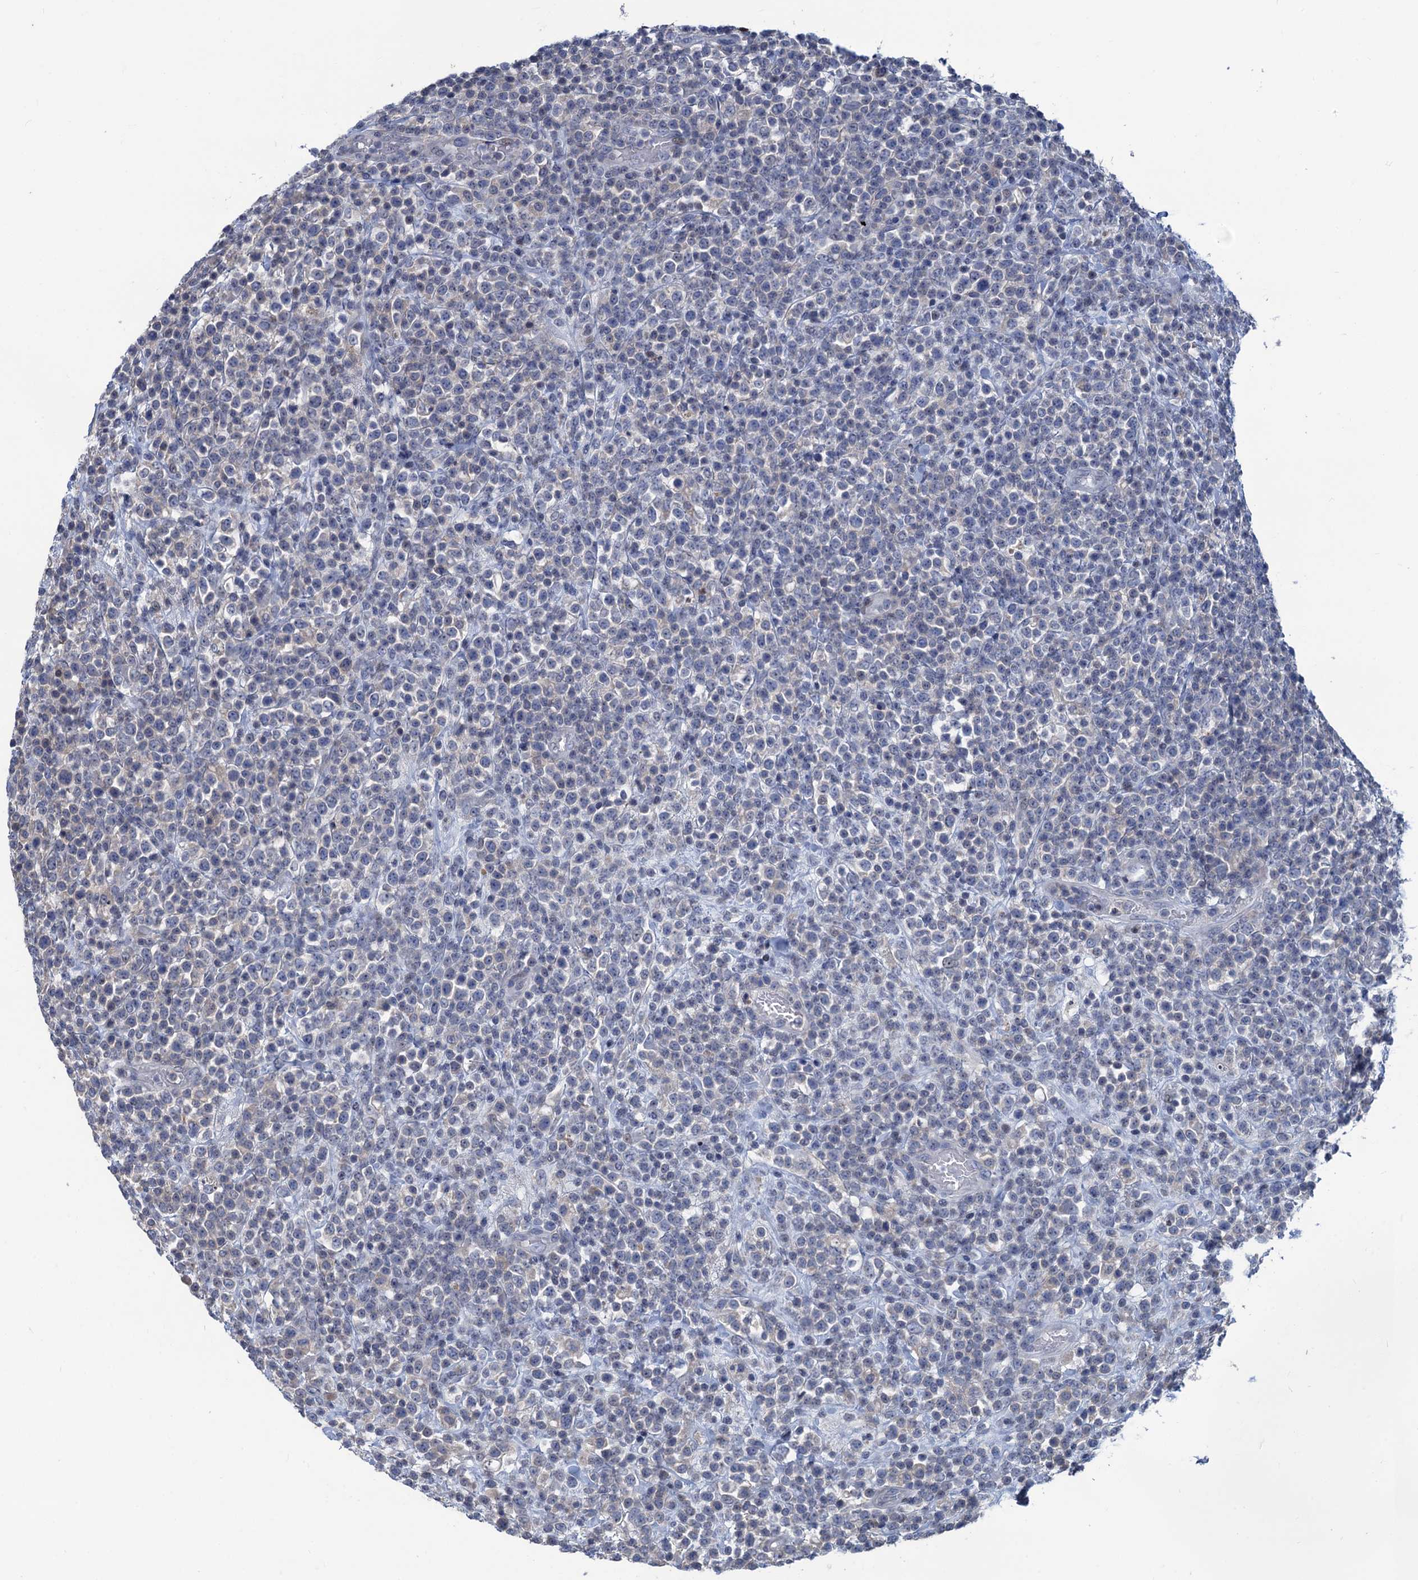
{"staining": {"intensity": "negative", "quantity": "none", "location": "none"}, "tissue": "lymphoma", "cell_type": "Tumor cells", "image_type": "cancer", "snomed": [{"axis": "morphology", "description": "Malignant lymphoma, non-Hodgkin's type, High grade"}, {"axis": "topography", "description": "Colon"}], "caption": "DAB (3,3'-diaminobenzidine) immunohistochemical staining of lymphoma displays no significant expression in tumor cells.", "gene": "ESYT3", "patient": {"sex": "female", "age": 53}}